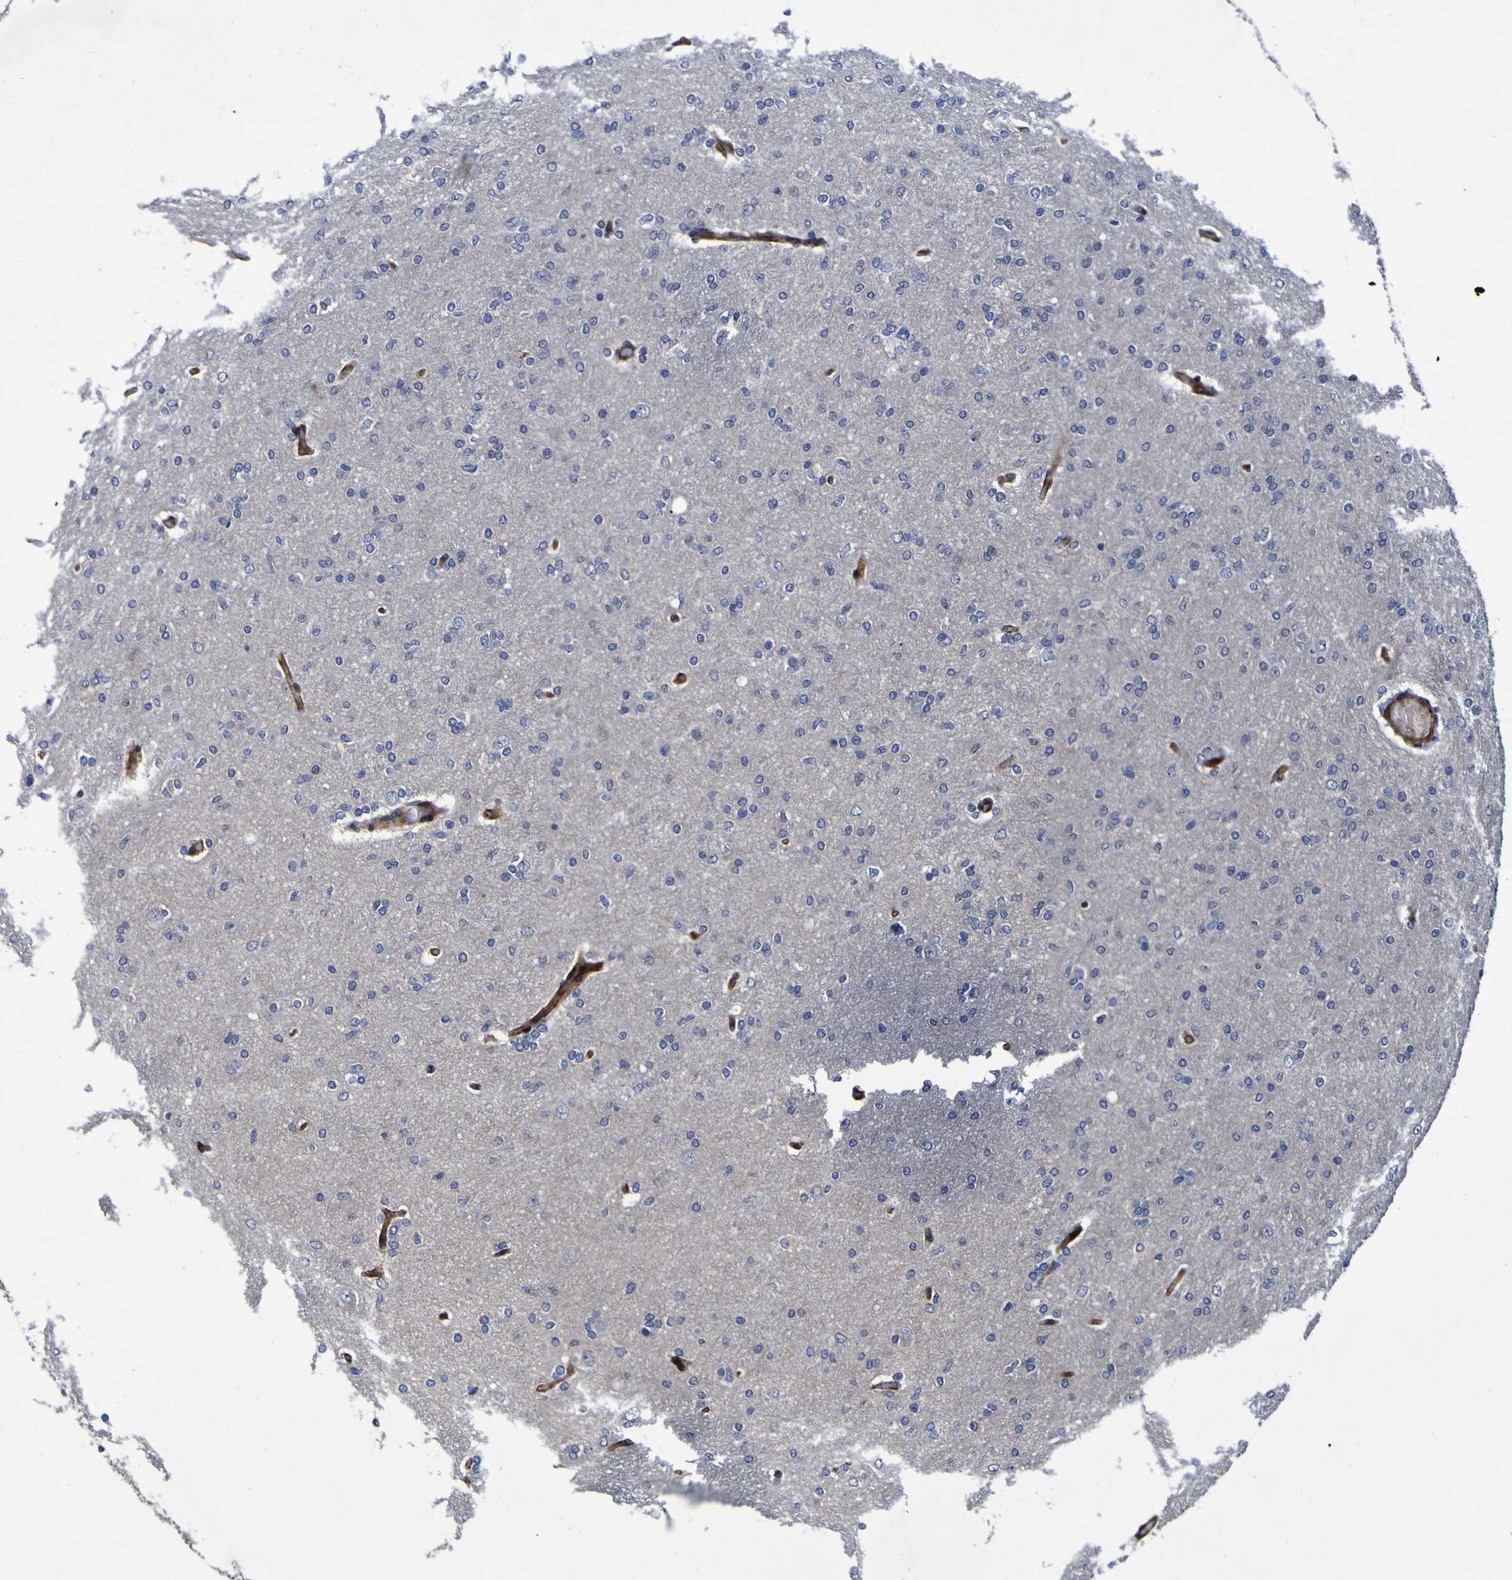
{"staining": {"intensity": "negative", "quantity": "none", "location": "none"}, "tissue": "glioma", "cell_type": "Tumor cells", "image_type": "cancer", "snomed": [{"axis": "morphology", "description": "Glioma, malignant, High grade"}, {"axis": "topography", "description": "Cerebral cortex"}], "caption": "Malignant glioma (high-grade) was stained to show a protein in brown. There is no significant expression in tumor cells.", "gene": "MGLL", "patient": {"sex": "female", "age": 36}}